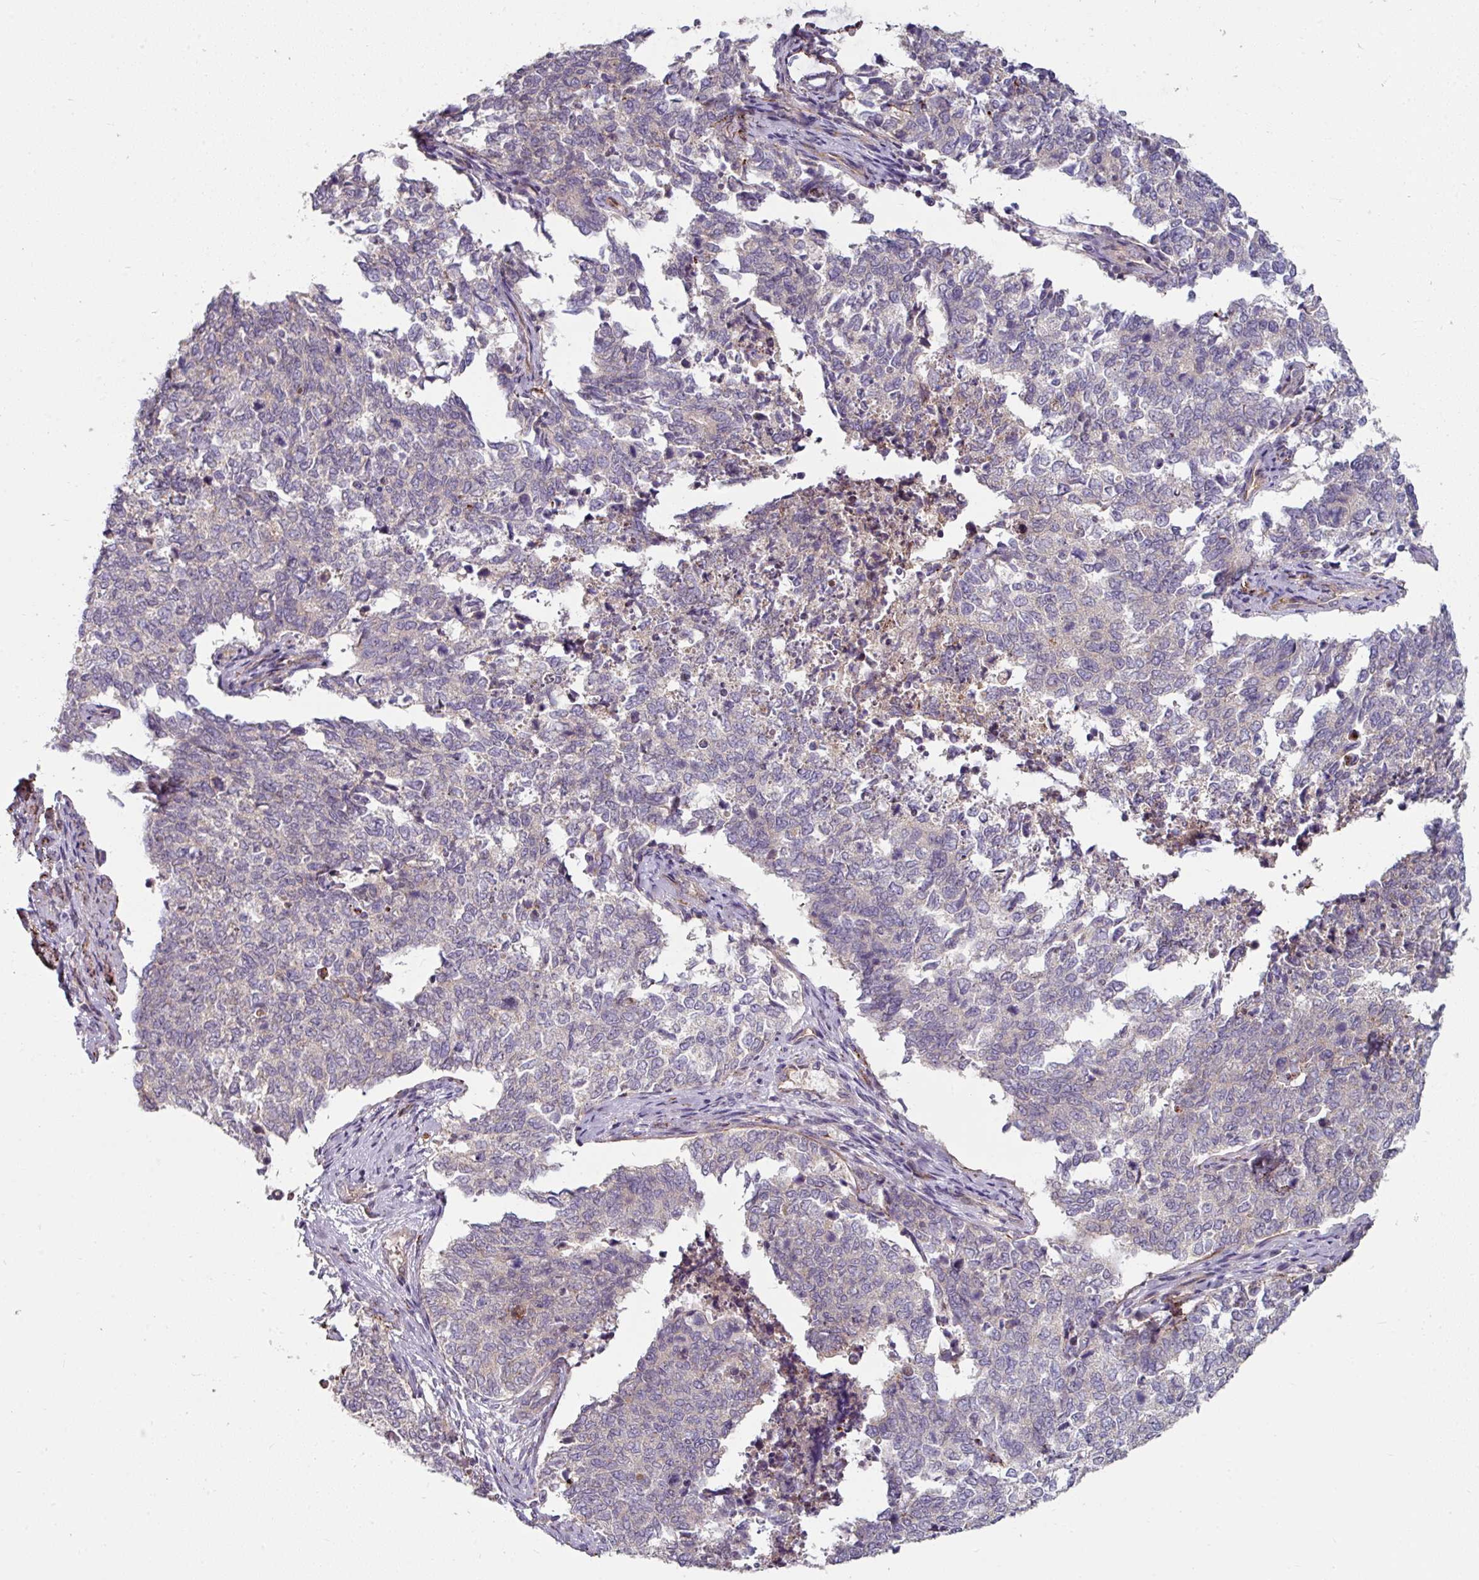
{"staining": {"intensity": "negative", "quantity": "none", "location": "none"}, "tissue": "cervical cancer", "cell_type": "Tumor cells", "image_type": "cancer", "snomed": [{"axis": "morphology", "description": "Squamous cell carcinoma, NOS"}, {"axis": "topography", "description": "Cervix"}], "caption": "A histopathology image of cervical cancer stained for a protein shows no brown staining in tumor cells. (DAB immunohistochemistry, high magnification).", "gene": "MTMR14", "patient": {"sex": "female", "age": 63}}